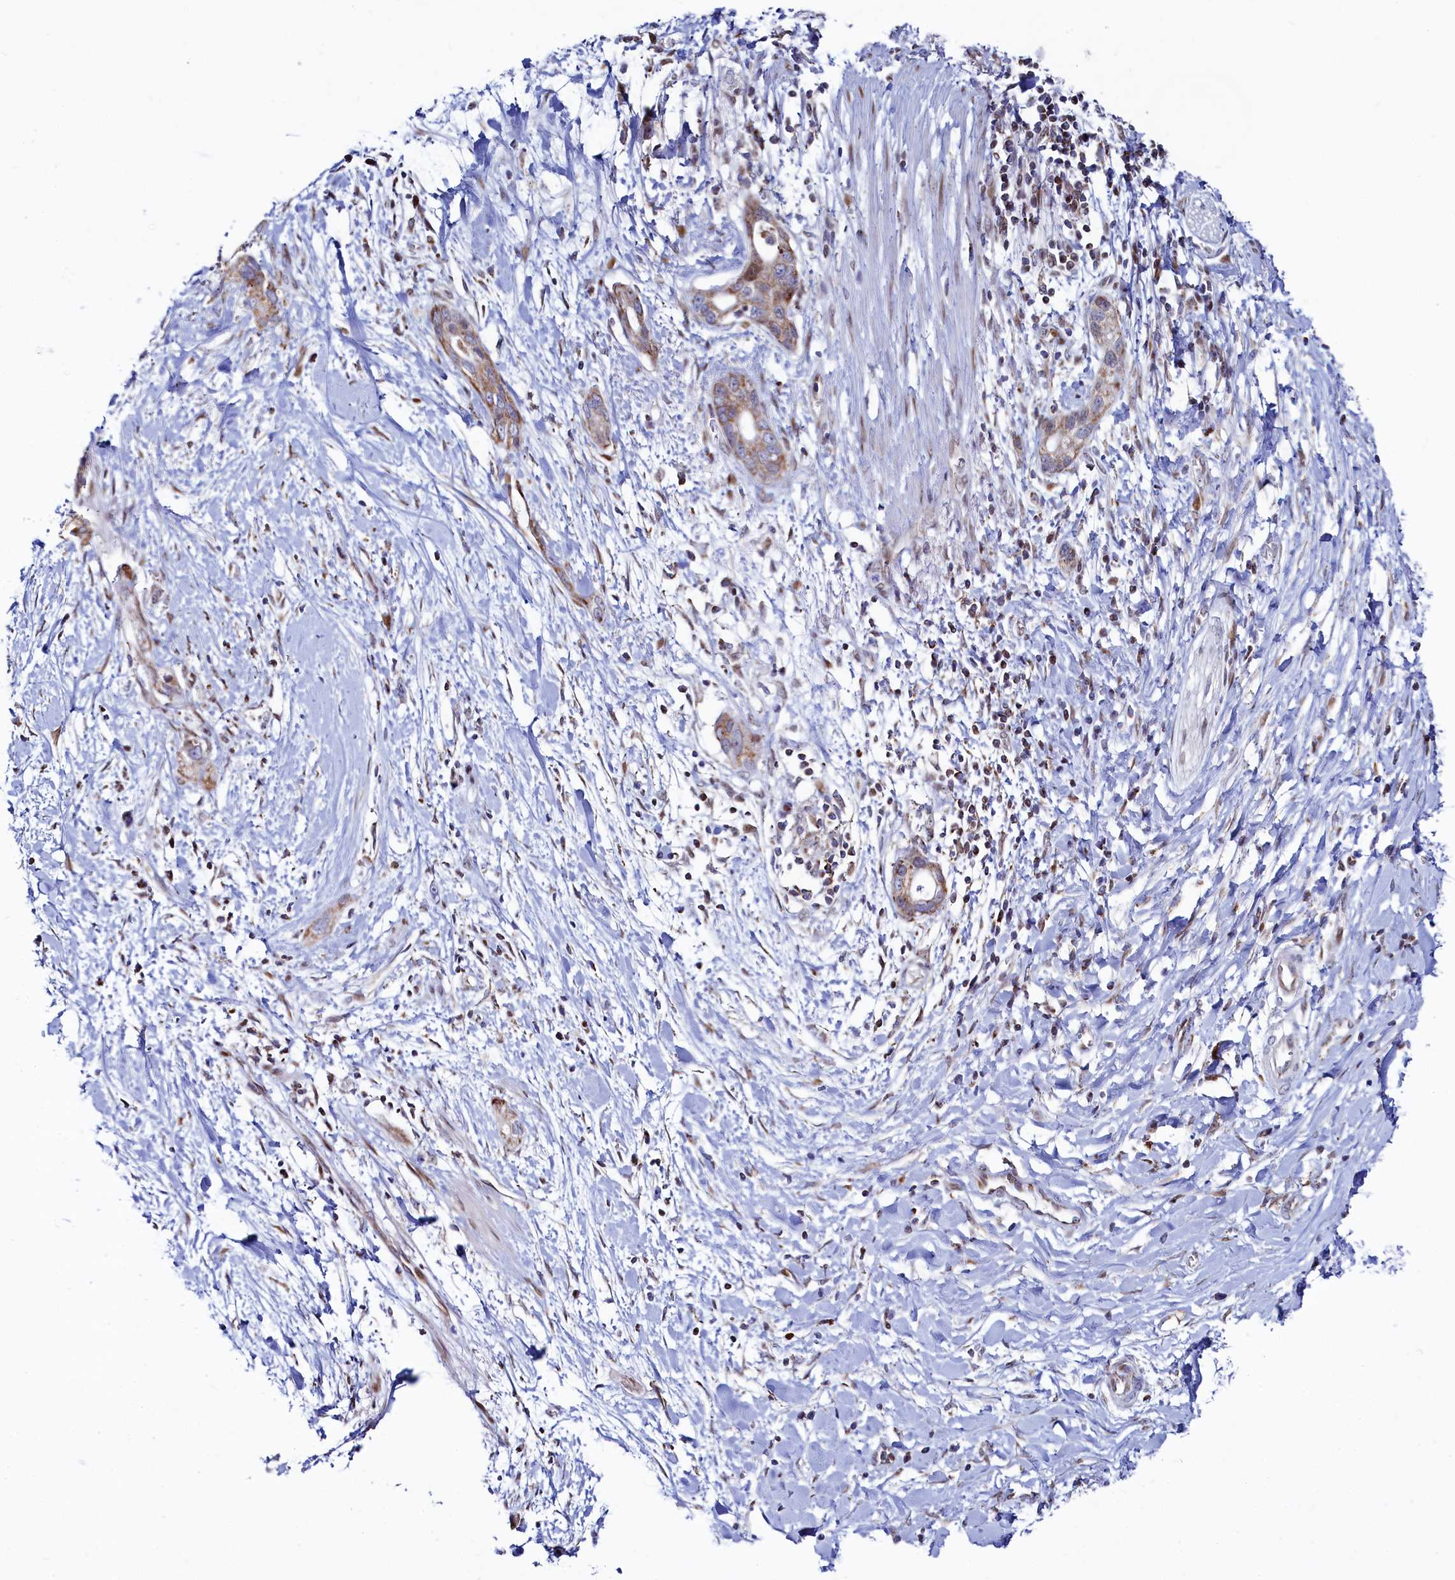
{"staining": {"intensity": "moderate", "quantity": "25%-75%", "location": "cytoplasmic/membranous"}, "tissue": "pancreatic cancer", "cell_type": "Tumor cells", "image_type": "cancer", "snomed": [{"axis": "morphology", "description": "Normal tissue, NOS"}, {"axis": "morphology", "description": "Adenocarcinoma, NOS"}, {"axis": "topography", "description": "Pancreas"}, {"axis": "topography", "description": "Peripheral nerve tissue"}], "caption": "A brown stain highlights moderate cytoplasmic/membranous staining of a protein in human pancreatic cancer tumor cells.", "gene": "HDGFL3", "patient": {"sex": "male", "age": 59}}